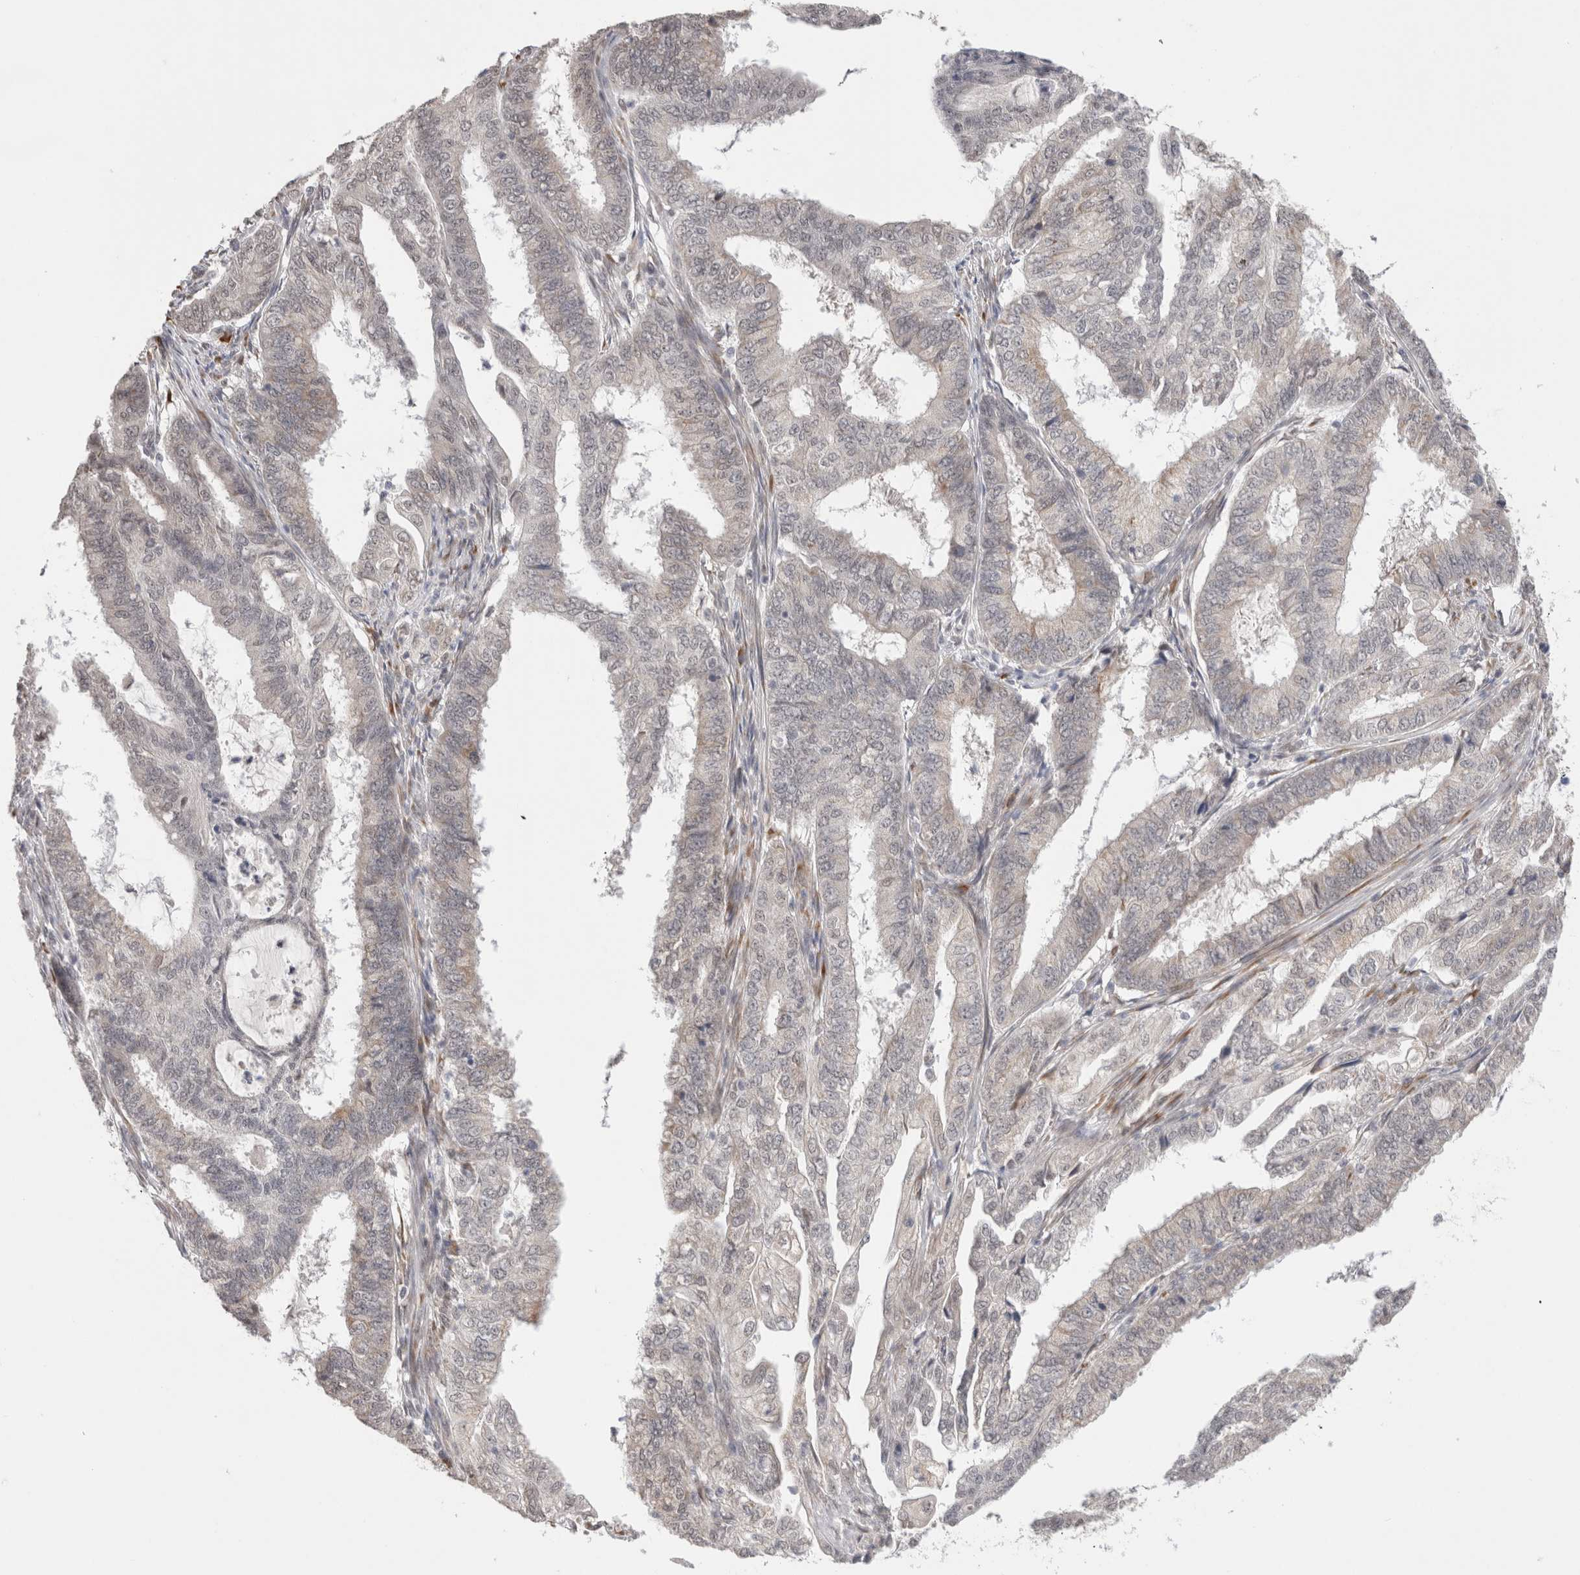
{"staining": {"intensity": "weak", "quantity": "<25%", "location": "cytoplasmic/membranous,nuclear"}, "tissue": "endometrial cancer", "cell_type": "Tumor cells", "image_type": "cancer", "snomed": [{"axis": "morphology", "description": "Adenocarcinoma, NOS"}, {"axis": "topography", "description": "Endometrium"}], "caption": "A high-resolution histopathology image shows immunohistochemistry staining of endometrial cancer, which exhibits no significant expression in tumor cells.", "gene": "HDLBP", "patient": {"sex": "female", "age": 51}}